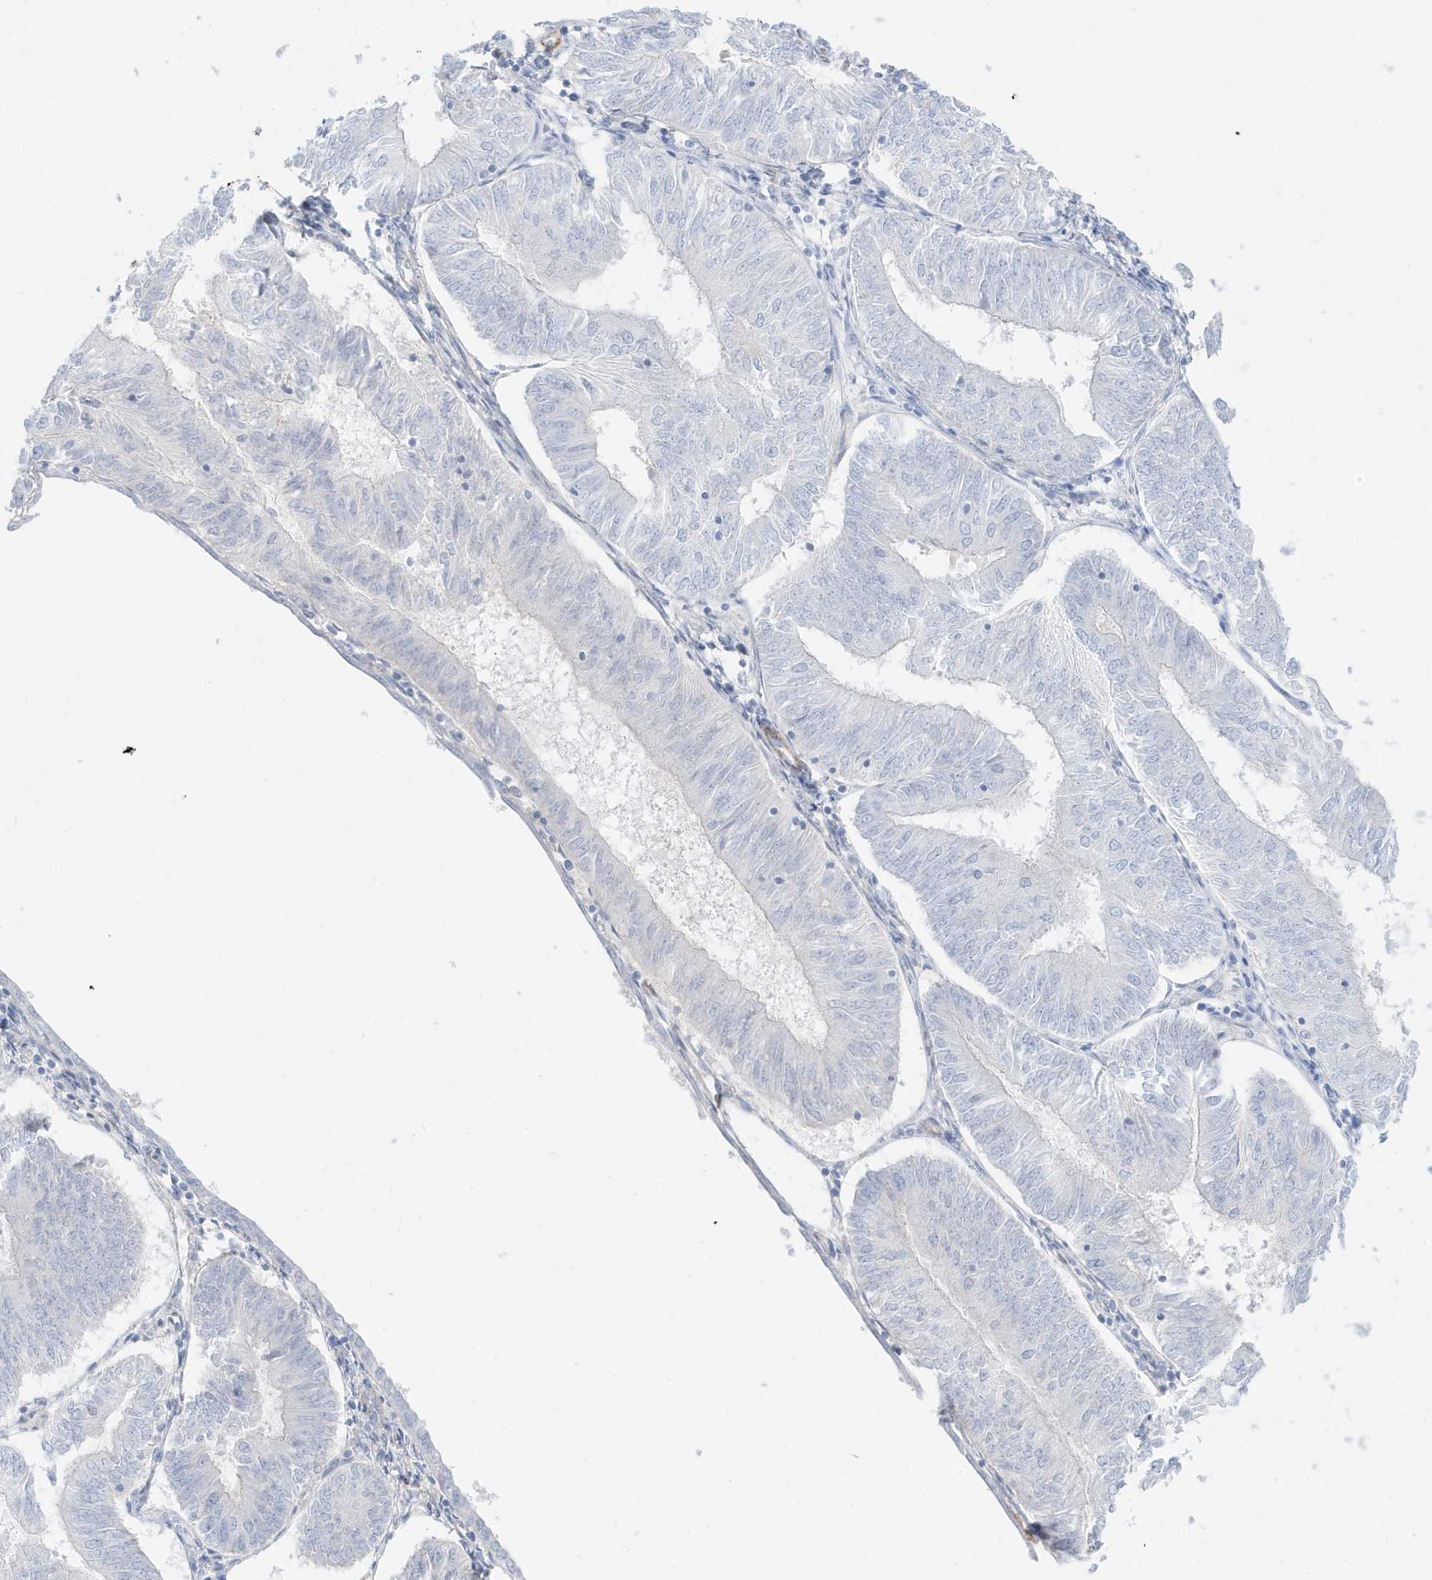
{"staining": {"intensity": "negative", "quantity": "none", "location": "none"}, "tissue": "endometrial cancer", "cell_type": "Tumor cells", "image_type": "cancer", "snomed": [{"axis": "morphology", "description": "Adenocarcinoma, NOS"}, {"axis": "topography", "description": "Endometrium"}], "caption": "Adenocarcinoma (endometrial) stained for a protein using immunohistochemistry (IHC) demonstrates no staining tumor cells.", "gene": "SLC22A13", "patient": {"sex": "female", "age": 58}}